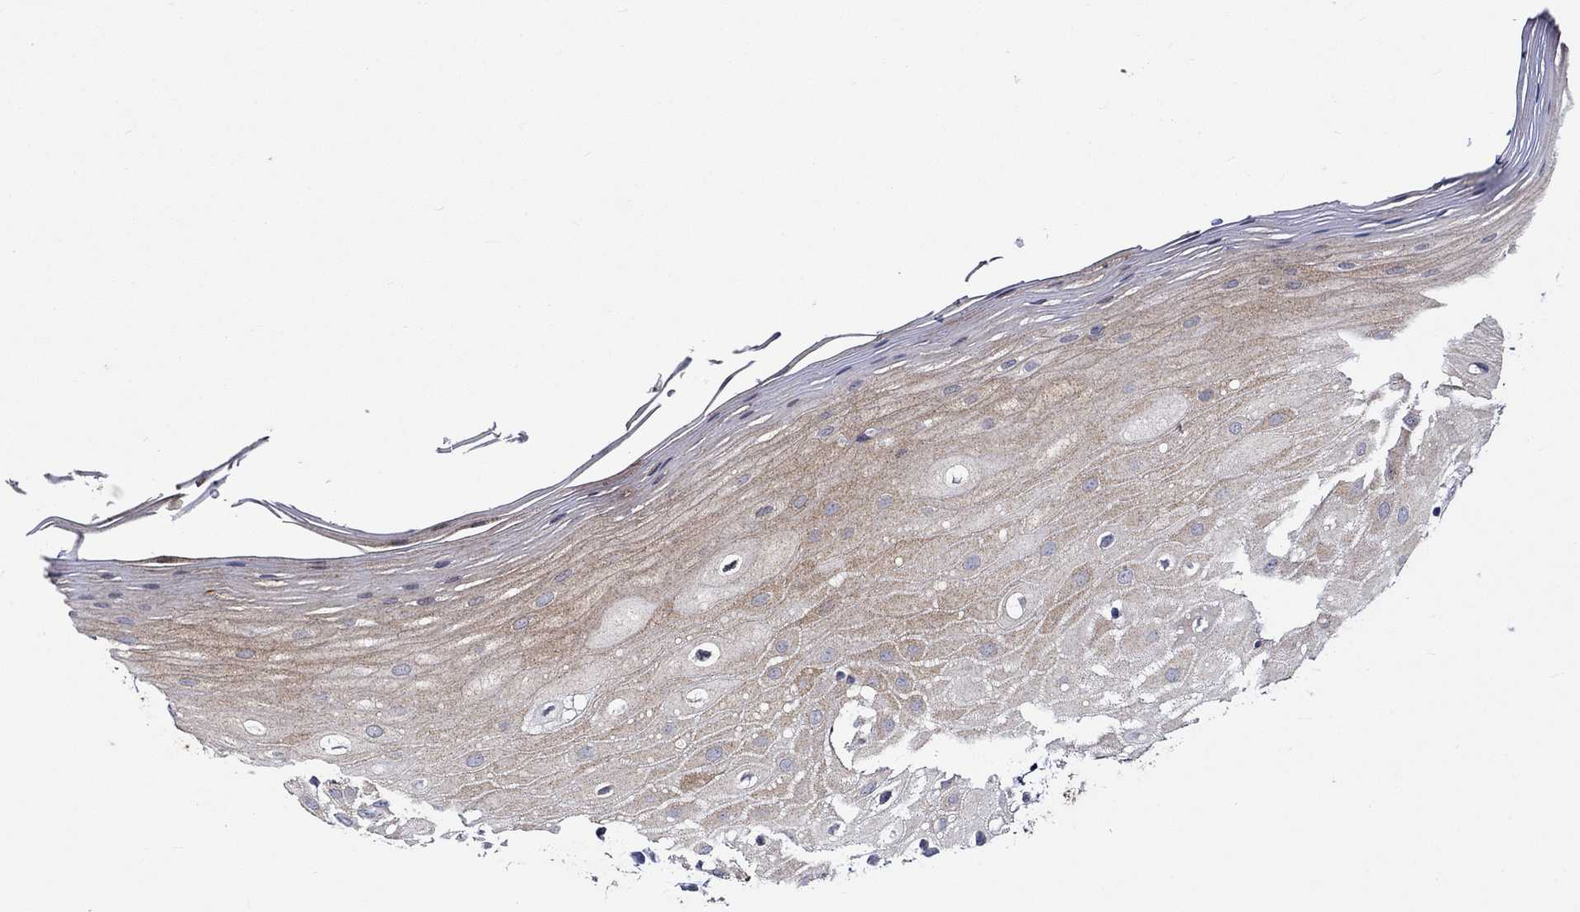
{"staining": {"intensity": "strong", "quantity": "<25%", "location": "cytoplasmic/membranous"}, "tissue": "oral mucosa", "cell_type": "Squamous epithelial cells", "image_type": "normal", "snomed": [{"axis": "morphology", "description": "Normal tissue, NOS"}, {"axis": "morphology", "description": "Squamous cell carcinoma, NOS"}, {"axis": "topography", "description": "Oral tissue"}, {"axis": "topography", "description": "Head-Neck"}], "caption": "There is medium levels of strong cytoplasmic/membranous staining in squamous epithelial cells of normal oral mucosa, as demonstrated by immunohistochemical staining (brown color).", "gene": "CRYAB", "patient": {"sex": "female", "age": 75}}